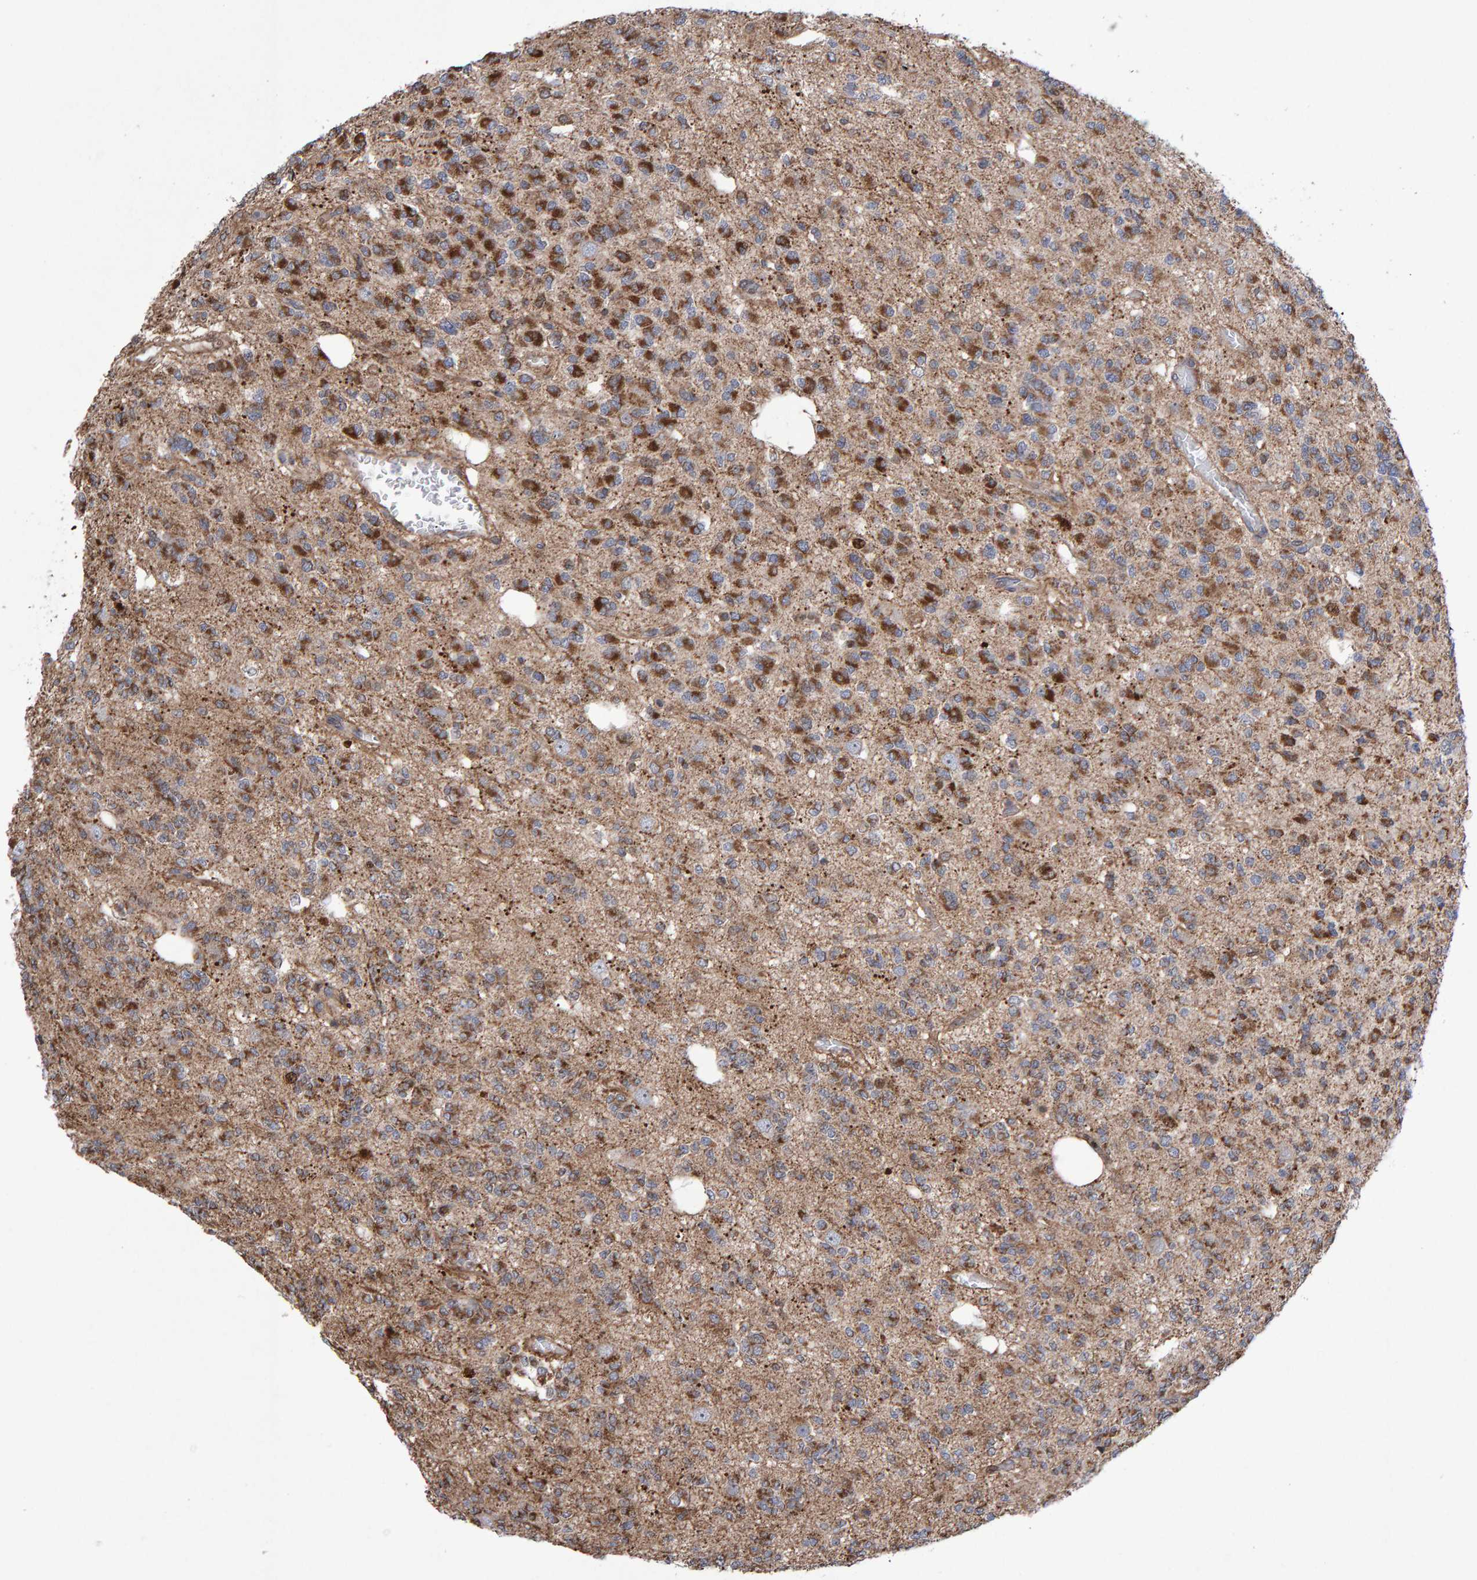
{"staining": {"intensity": "moderate", "quantity": ">75%", "location": "cytoplasmic/membranous"}, "tissue": "glioma", "cell_type": "Tumor cells", "image_type": "cancer", "snomed": [{"axis": "morphology", "description": "Glioma, malignant, Low grade"}, {"axis": "topography", "description": "Brain"}], "caption": "Moderate cytoplasmic/membranous protein positivity is appreciated in approximately >75% of tumor cells in malignant low-grade glioma.", "gene": "PECR", "patient": {"sex": "male", "age": 38}}